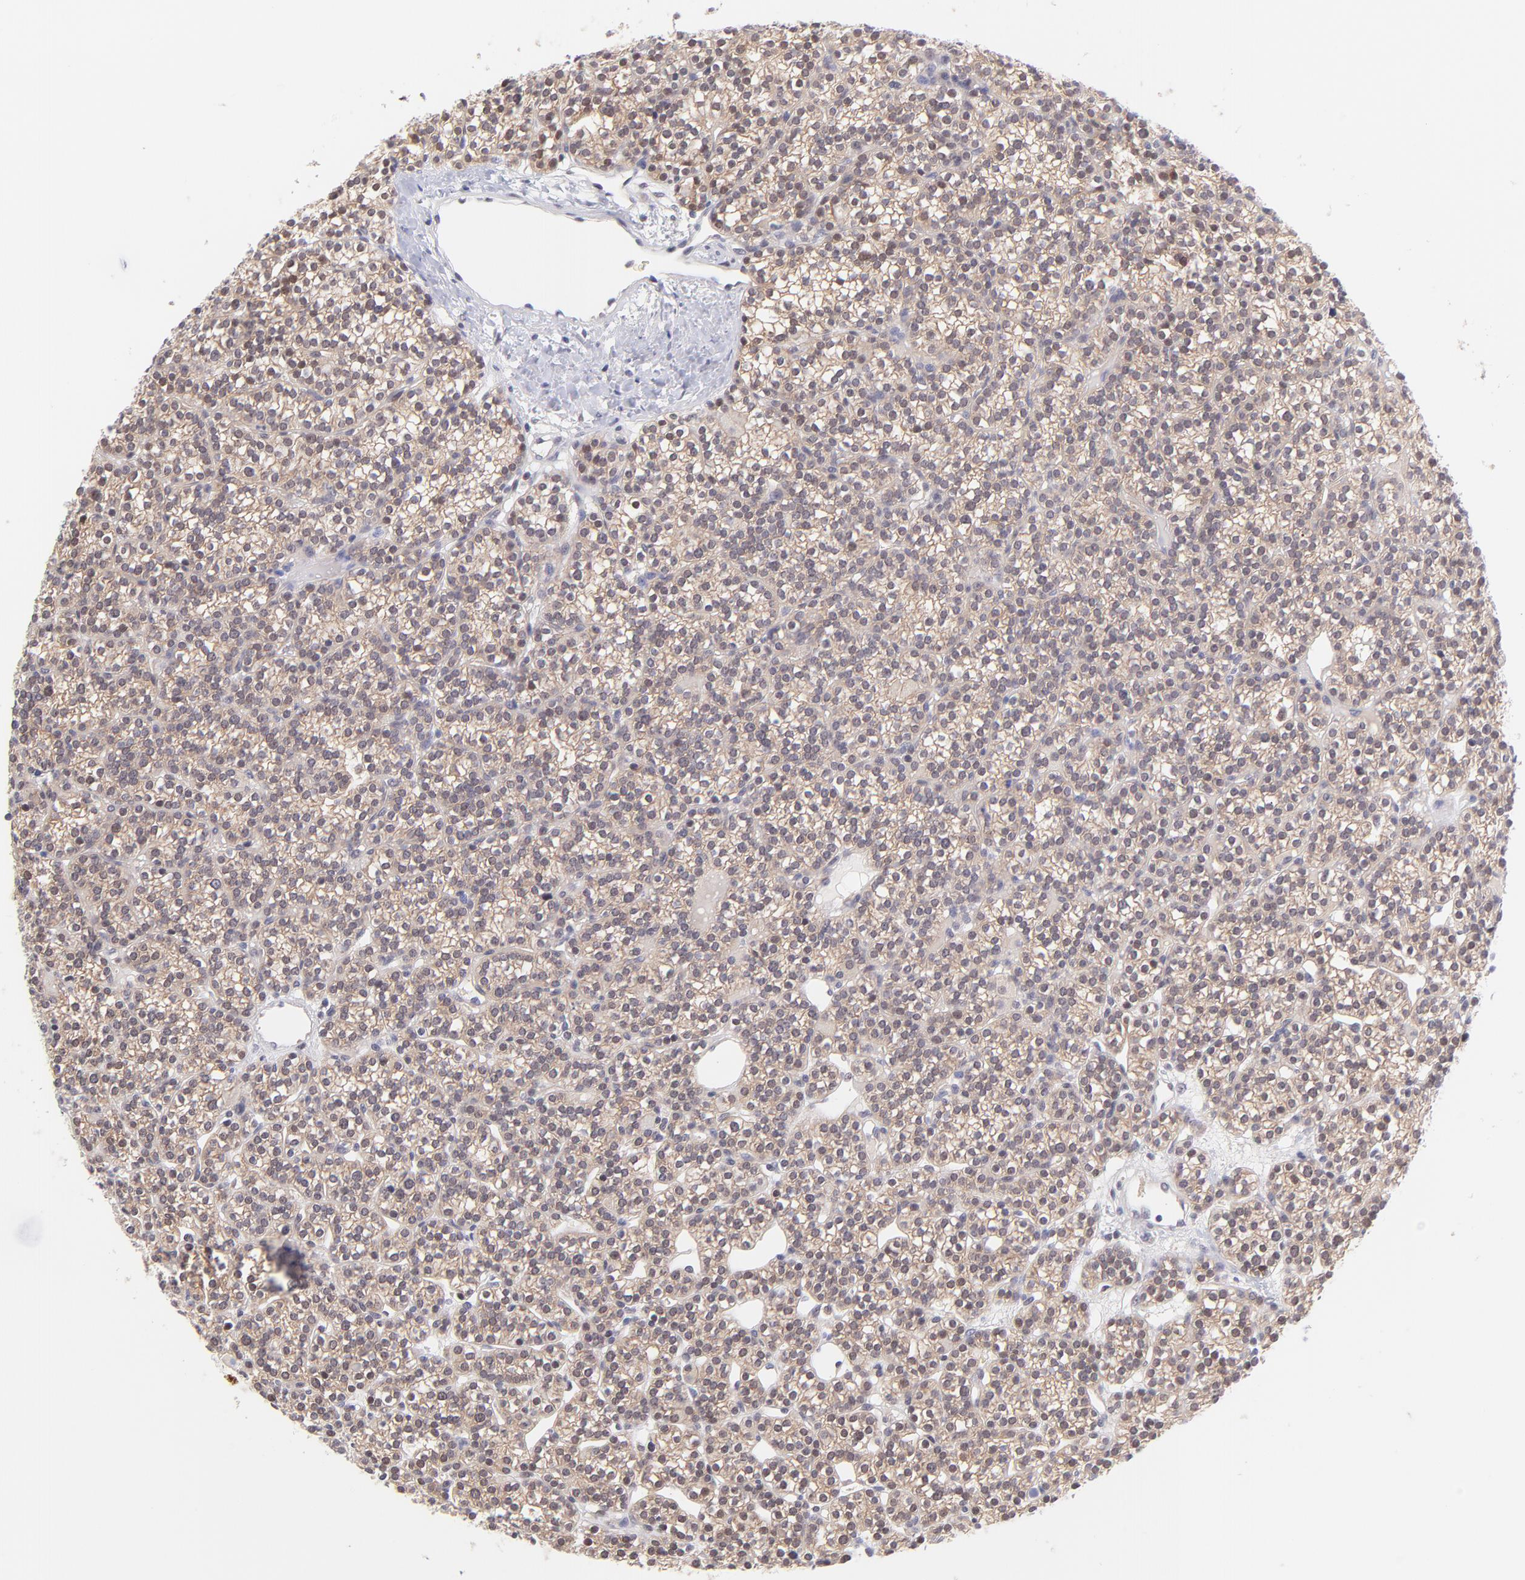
{"staining": {"intensity": "weak", "quantity": ">75%", "location": "cytoplasmic/membranous"}, "tissue": "parathyroid gland", "cell_type": "Glandular cells", "image_type": "normal", "snomed": [{"axis": "morphology", "description": "Normal tissue, NOS"}, {"axis": "topography", "description": "Parathyroid gland"}], "caption": "Brown immunohistochemical staining in unremarkable parathyroid gland reveals weak cytoplasmic/membranous staining in about >75% of glandular cells. The staining is performed using DAB (3,3'-diaminobenzidine) brown chromogen to label protein expression. The nuclei are counter-stained blue using hematoxylin.", "gene": "PBDC1", "patient": {"sex": "female", "age": 50}}